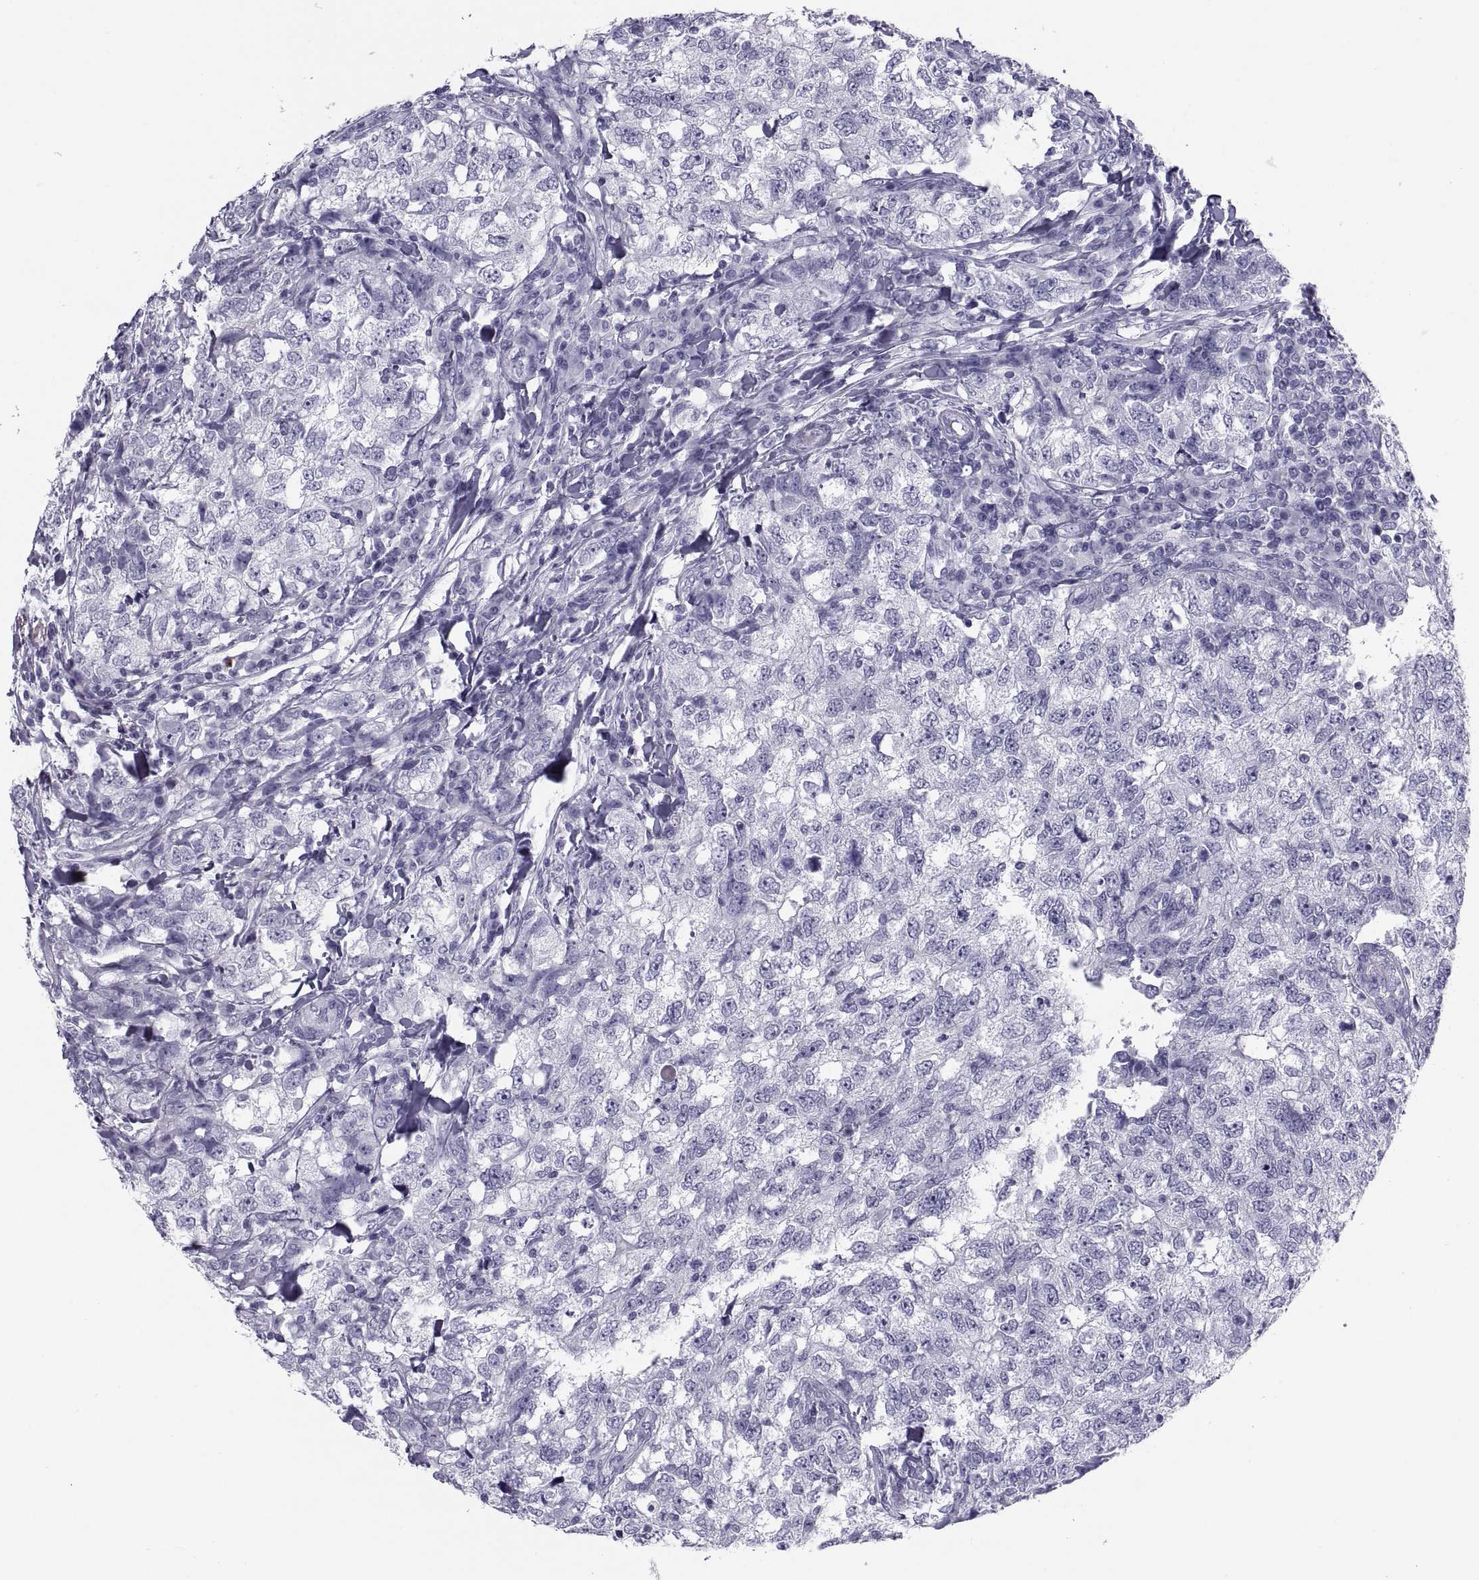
{"staining": {"intensity": "negative", "quantity": "none", "location": "none"}, "tissue": "breast cancer", "cell_type": "Tumor cells", "image_type": "cancer", "snomed": [{"axis": "morphology", "description": "Duct carcinoma"}, {"axis": "topography", "description": "Breast"}], "caption": "An image of human breast invasive ductal carcinoma is negative for staining in tumor cells.", "gene": "DEFB129", "patient": {"sex": "female", "age": 30}}